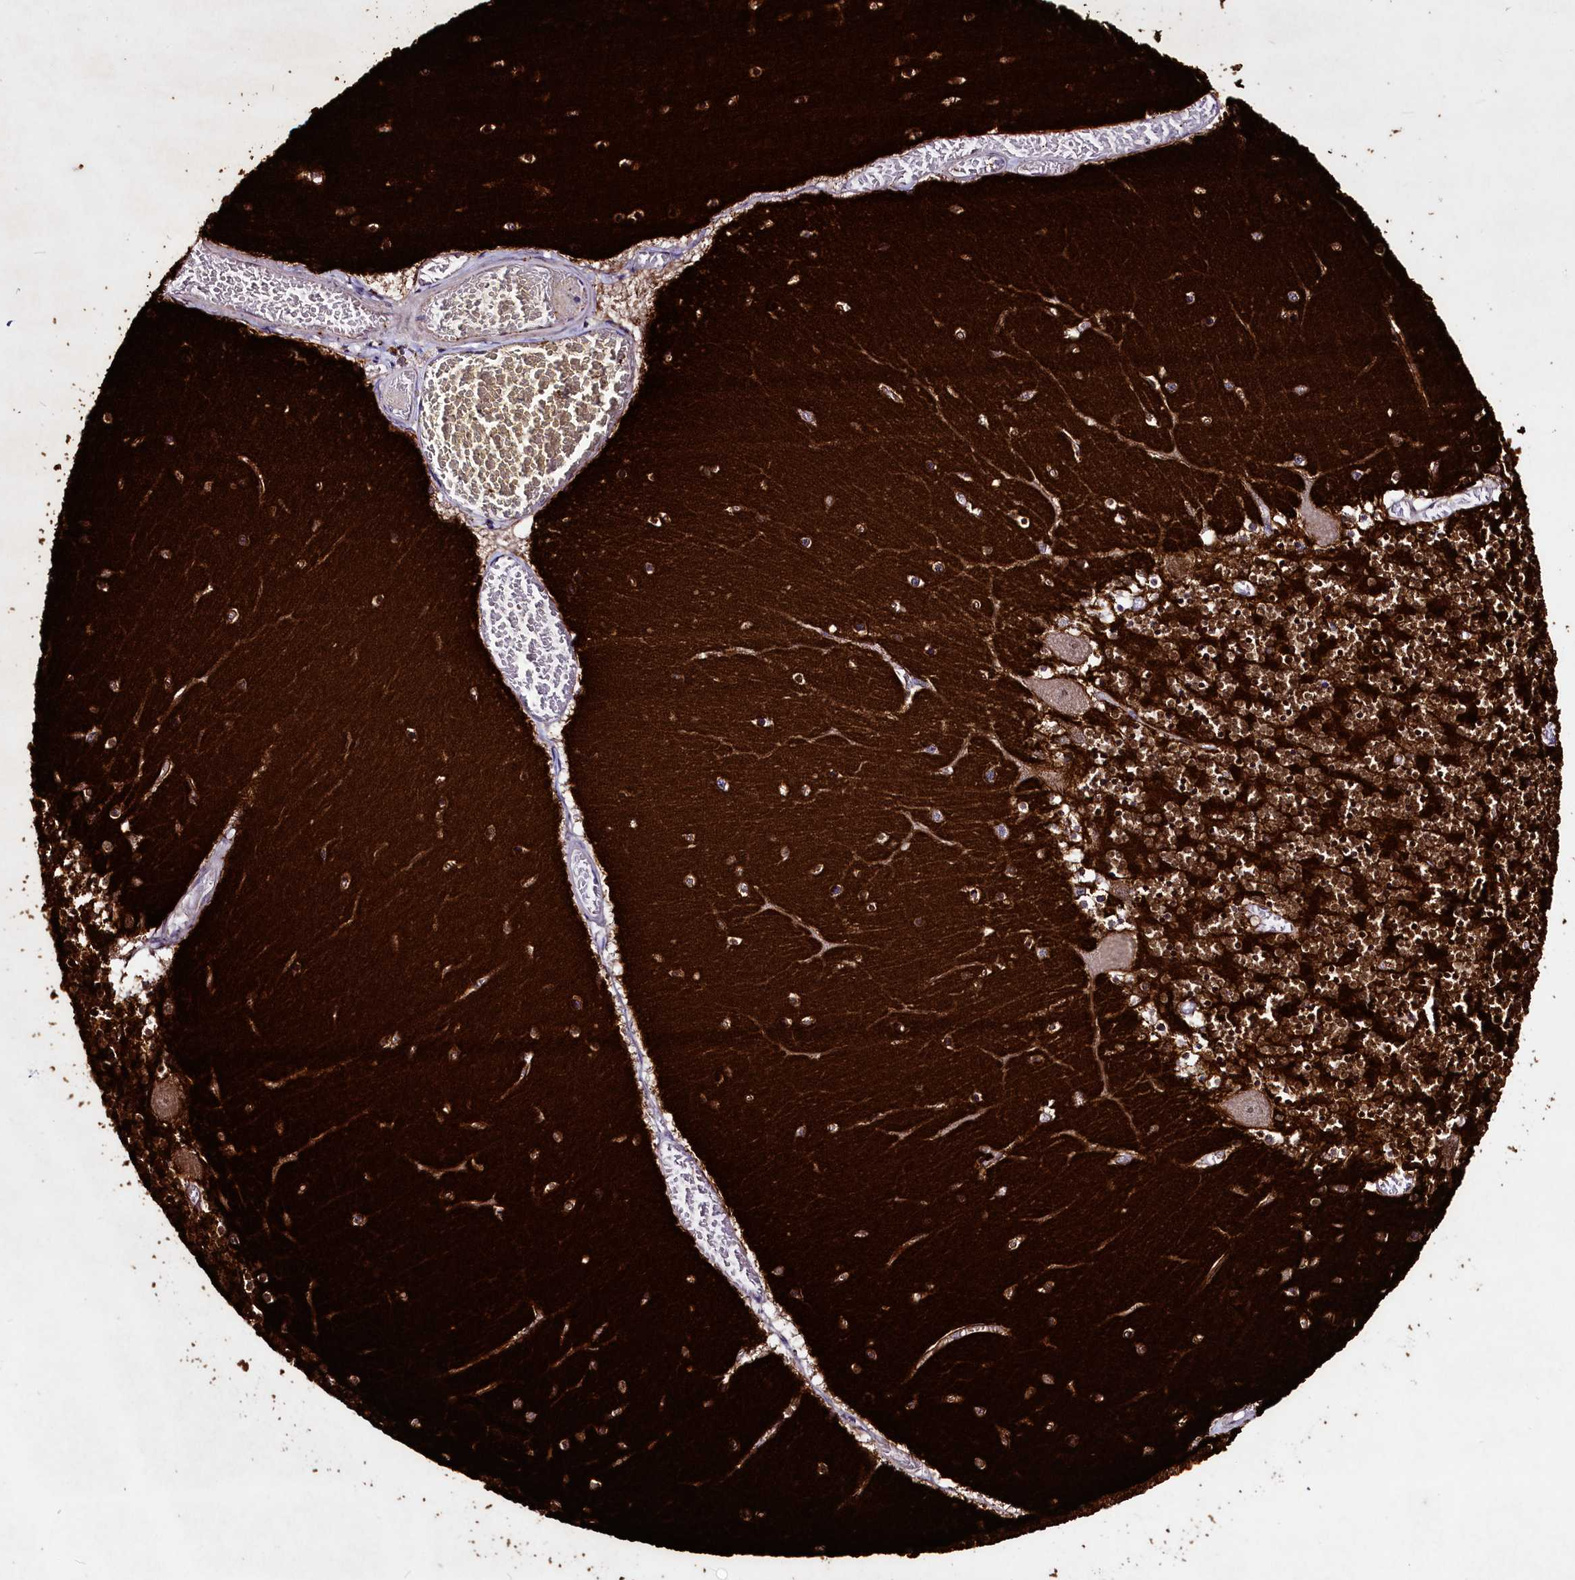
{"staining": {"intensity": "strong", "quantity": ">75%", "location": "cytoplasmic/membranous"}, "tissue": "cerebellum", "cell_type": "Cells in granular layer", "image_type": "normal", "snomed": [{"axis": "morphology", "description": "Normal tissue, NOS"}, {"axis": "topography", "description": "Cerebellum"}], "caption": "Immunohistochemical staining of unremarkable human cerebellum reveals high levels of strong cytoplasmic/membranous expression in approximately >75% of cells in granular layer.", "gene": "STXBP1", "patient": {"sex": "female", "age": 28}}